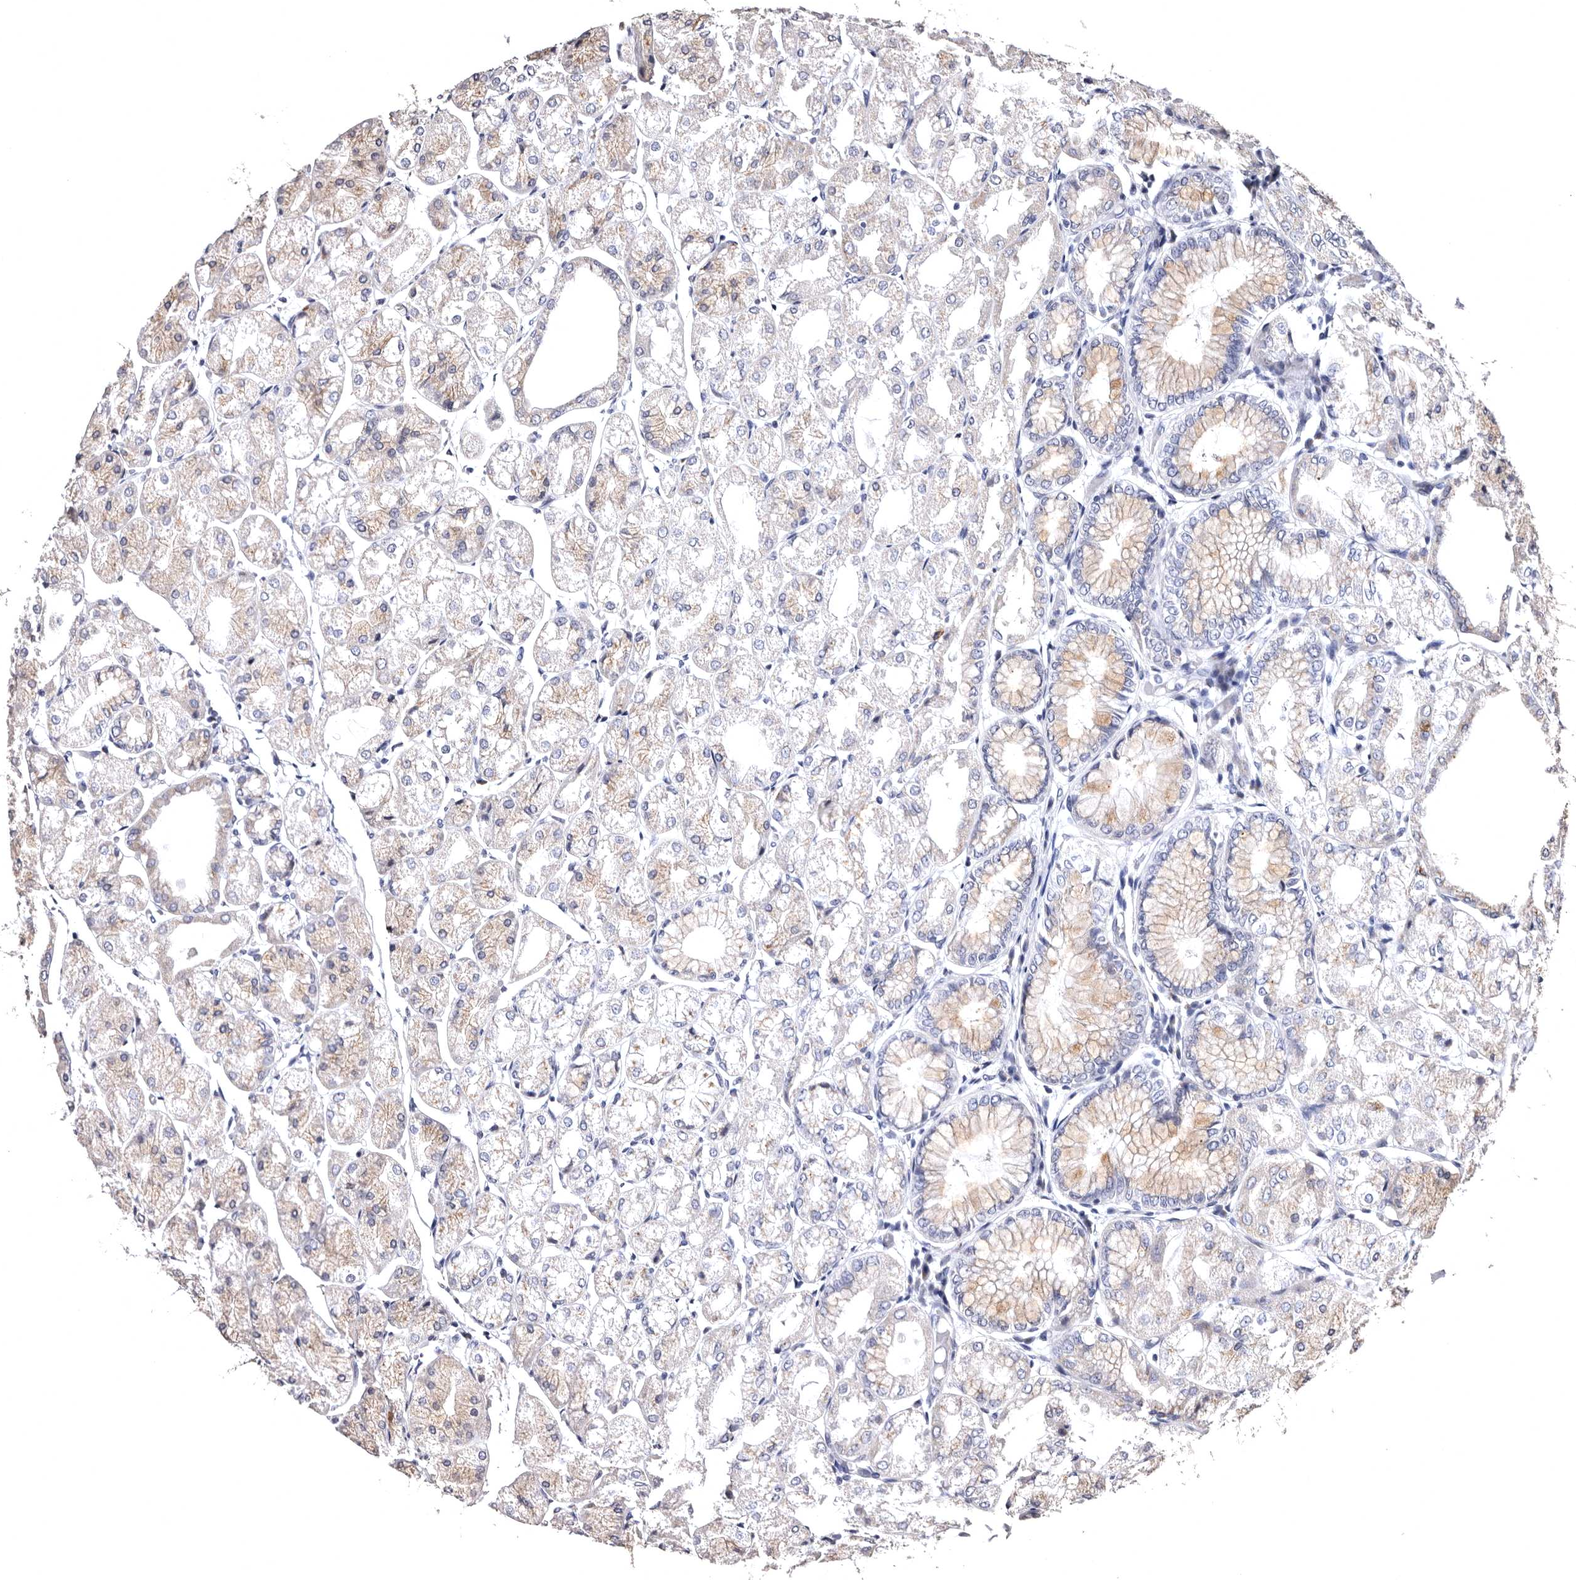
{"staining": {"intensity": "strong", "quantity": "<25%", "location": "cytoplasmic/membranous"}, "tissue": "stomach", "cell_type": "Glandular cells", "image_type": "normal", "snomed": [{"axis": "morphology", "description": "Normal tissue, NOS"}, {"axis": "topography", "description": "Stomach, upper"}], "caption": "A photomicrograph of stomach stained for a protein displays strong cytoplasmic/membranous brown staining in glandular cells. Immunohistochemistry (ihc) stains the protein in brown and the nuclei are stained blue.", "gene": "FAM91A1", "patient": {"sex": "male", "age": 72}}